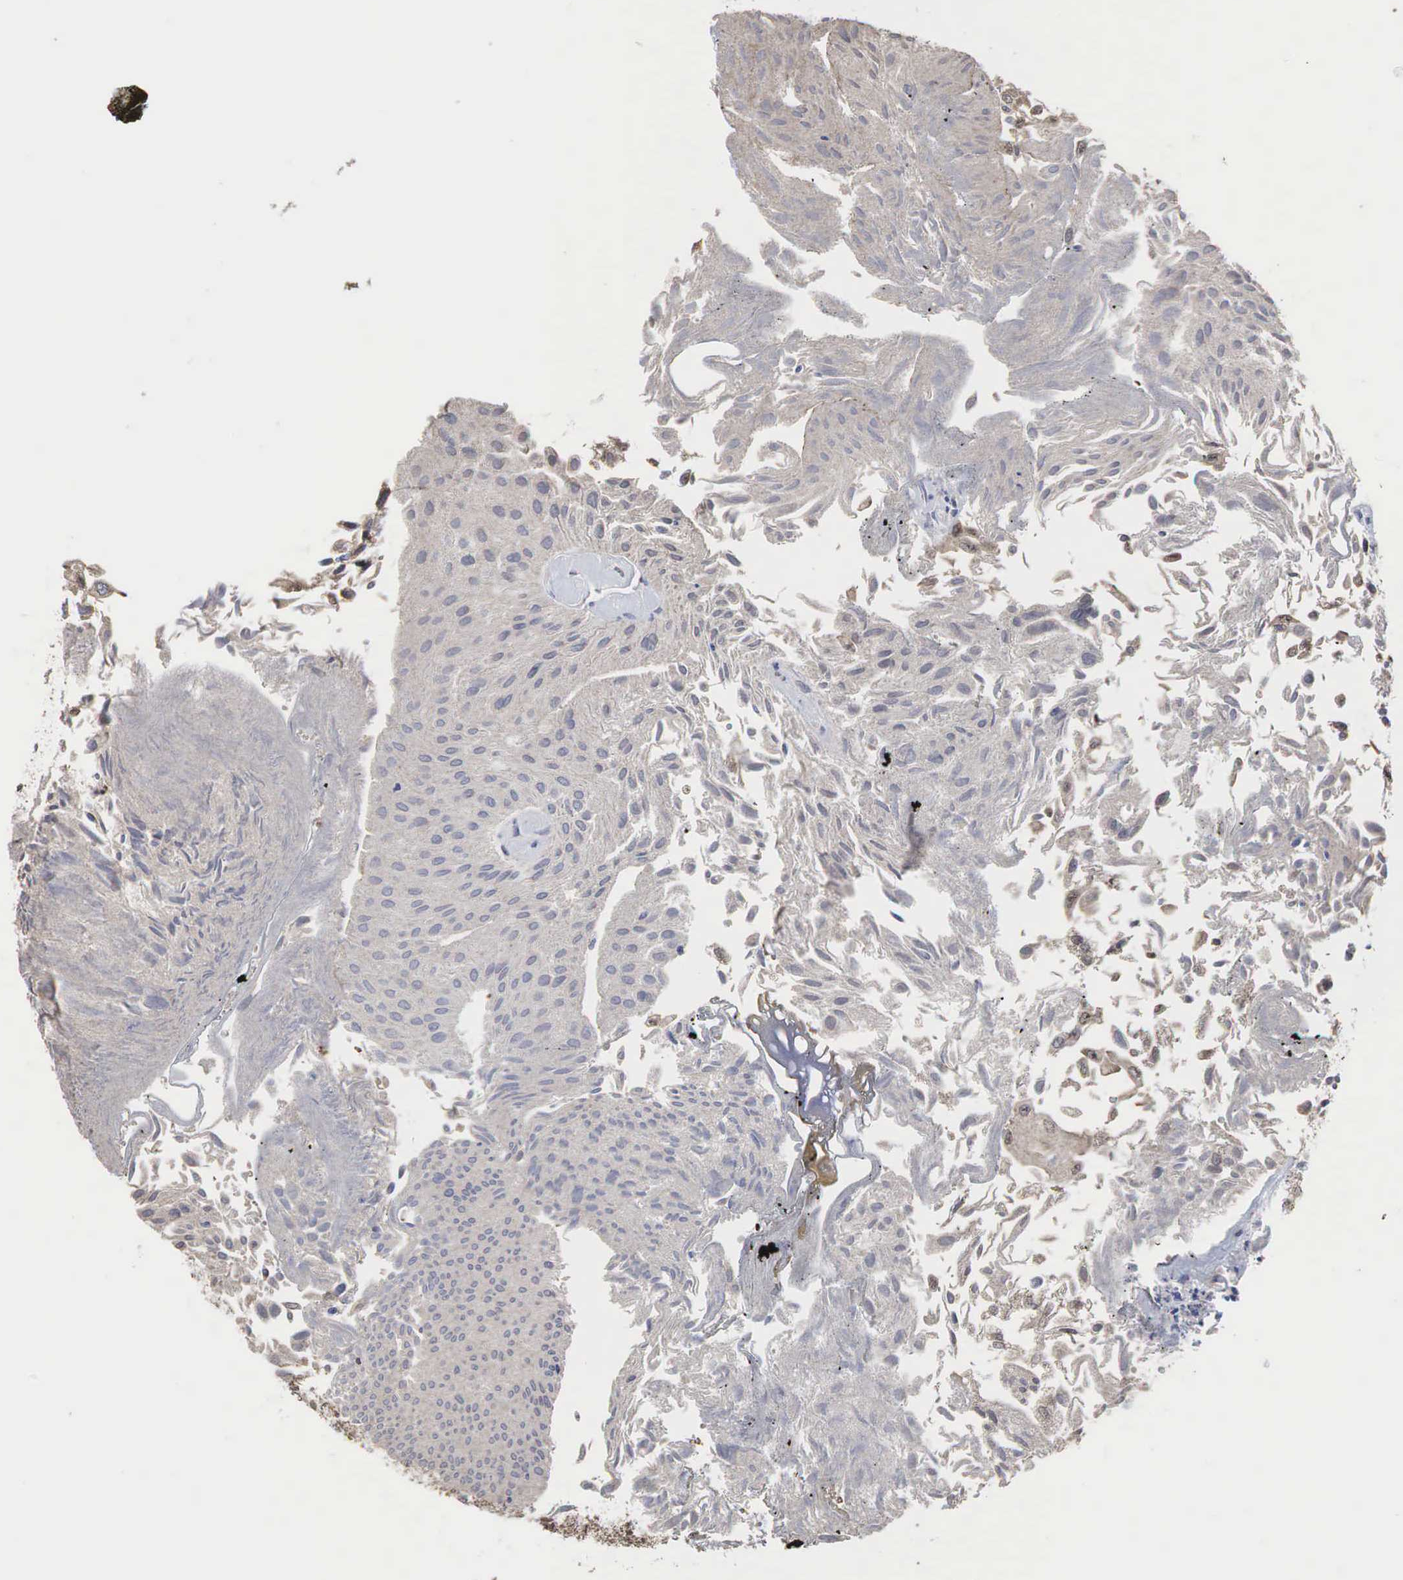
{"staining": {"intensity": "weak", "quantity": ">75%", "location": "cytoplasmic/membranous"}, "tissue": "urothelial cancer", "cell_type": "Tumor cells", "image_type": "cancer", "snomed": [{"axis": "morphology", "description": "Urothelial carcinoma, Low grade"}, {"axis": "topography", "description": "Urinary bladder"}], "caption": "Weak cytoplasmic/membranous positivity is identified in approximately >75% of tumor cells in urothelial carcinoma (low-grade).", "gene": "PABPC5", "patient": {"sex": "male", "age": 86}}